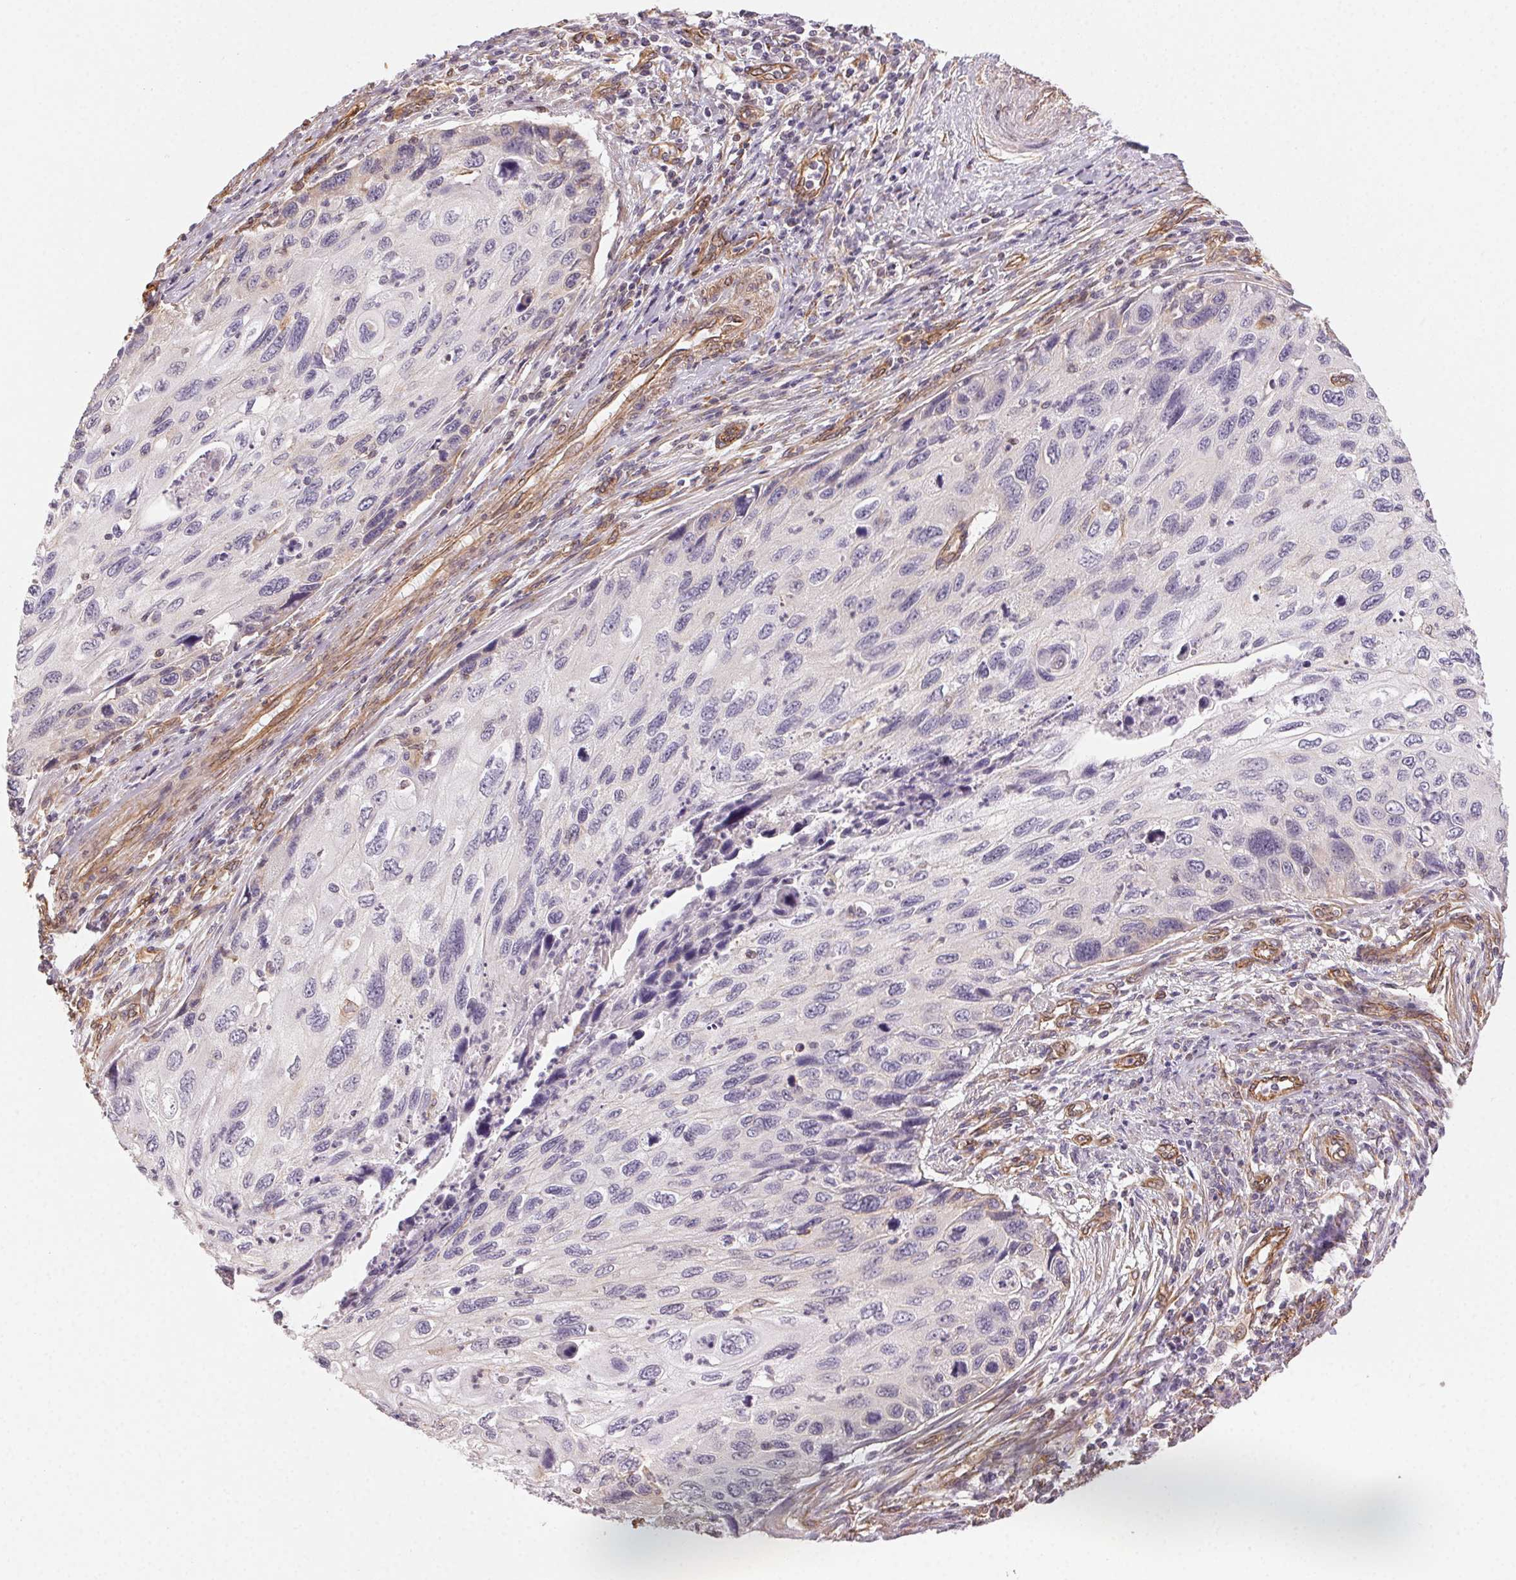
{"staining": {"intensity": "negative", "quantity": "none", "location": "none"}, "tissue": "cervical cancer", "cell_type": "Tumor cells", "image_type": "cancer", "snomed": [{"axis": "morphology", "description": "Squamous cell carcinoma, NOS"}, {"axis": "topography", "description": "Cervix"}], "caption": "An immunohistochemistry image of squamous cell carcinoma (cervical) is shown. There is no staining in tumor cells of squamous cell carcinoma (cervical). (DAB (3,3'-diaminobenzidine) immunohistochemistry (IHC) with hematoxylin counter stain).", "gene": "PLA2G4F", "patient": {"sex": "female", "age": 70}}